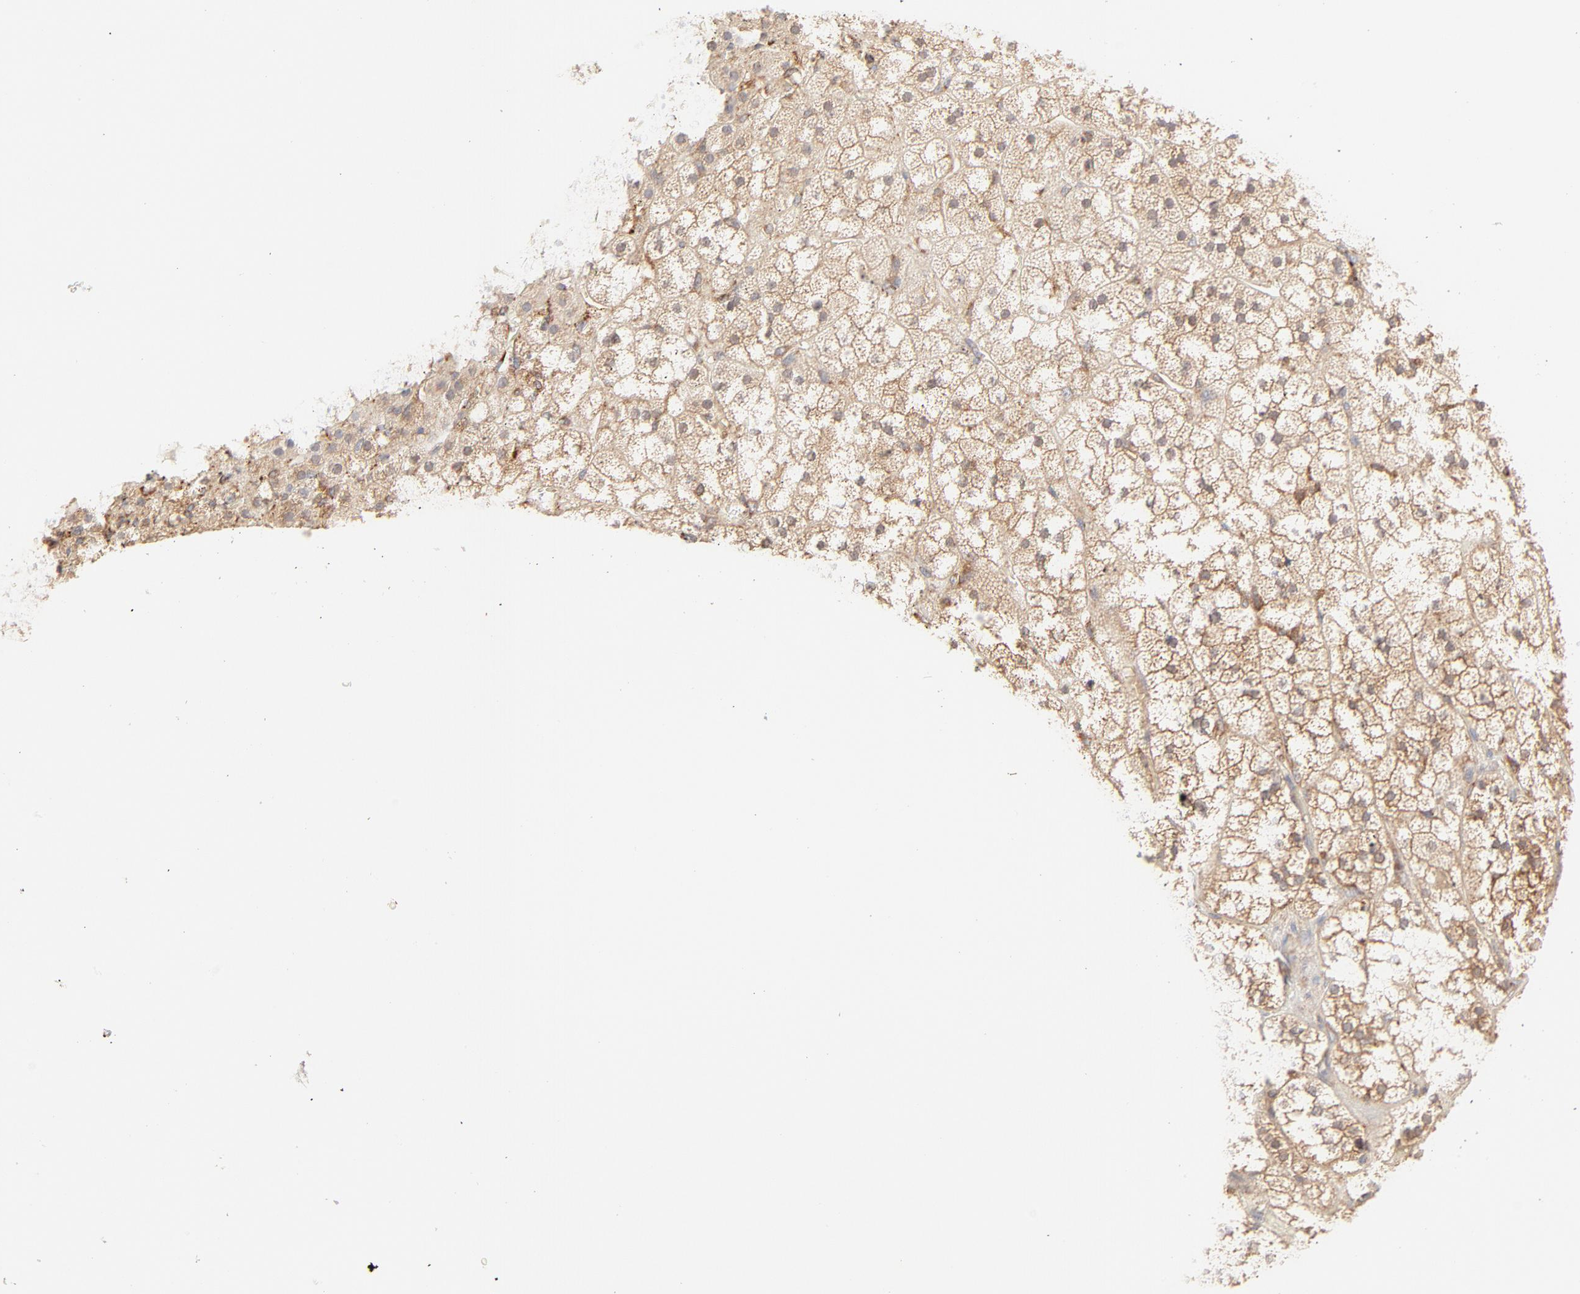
{"staining": {"intensity": "moderate", "quantity": ">75%", "location": "cytoplasmic/membranous"}, "tissue": "adrenal gland", "cell_type": "Glandular cells", "image_type": "normal", "snomed": [{"axis": "morphology", "description": "Normal tissue, NOS"}, {"axis": "topography", "description": "Adrenal gland"}], "caption": "Adrenal gland stained for a protein (brown) demonstrates moderate cytoplasmic/membranous positive positivity in about >75% of glandular cells.", "gene": "PARP12", "patient": {"sex": "male", "age": 35}}